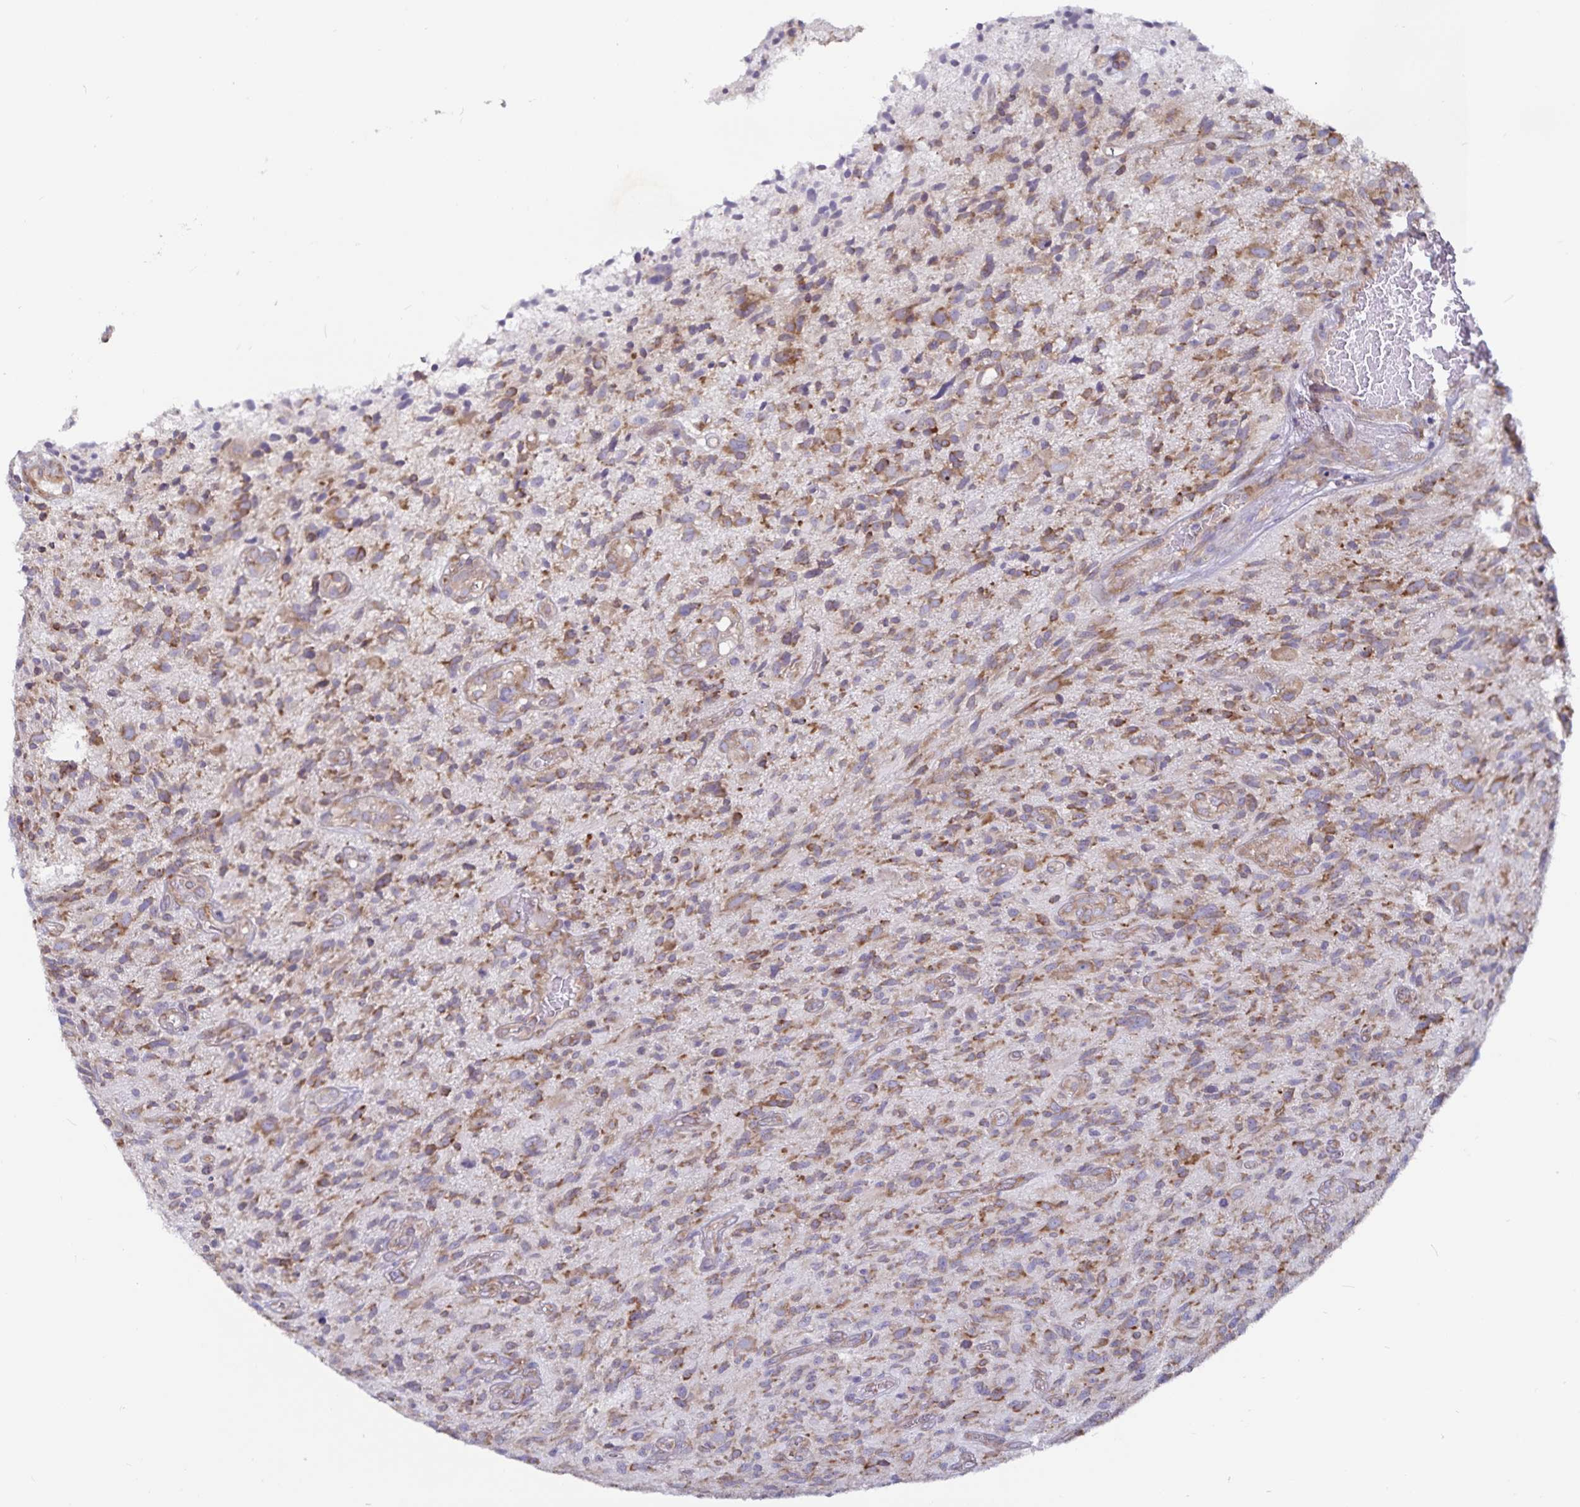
{"staining": {"intensity": "moderate", "quantity": ">75%", "location": "cytoplasmic/membranous"}, "tissue": "glioma", "cell_type": "Tumor cells", "image_type": "cancer", "snomed": [{"axis": "morphology", "description": "Glioma, malignant, High grade"}, {"axis": "topography", "description": "Brain"}], "caption": "Protein expression analysis of glioma shows moderate cytoplasmic/membranous positivity in about >75% of tumor cells.", "gene": "FAM120A", "patient": {"sex": "male", "age": 75}}